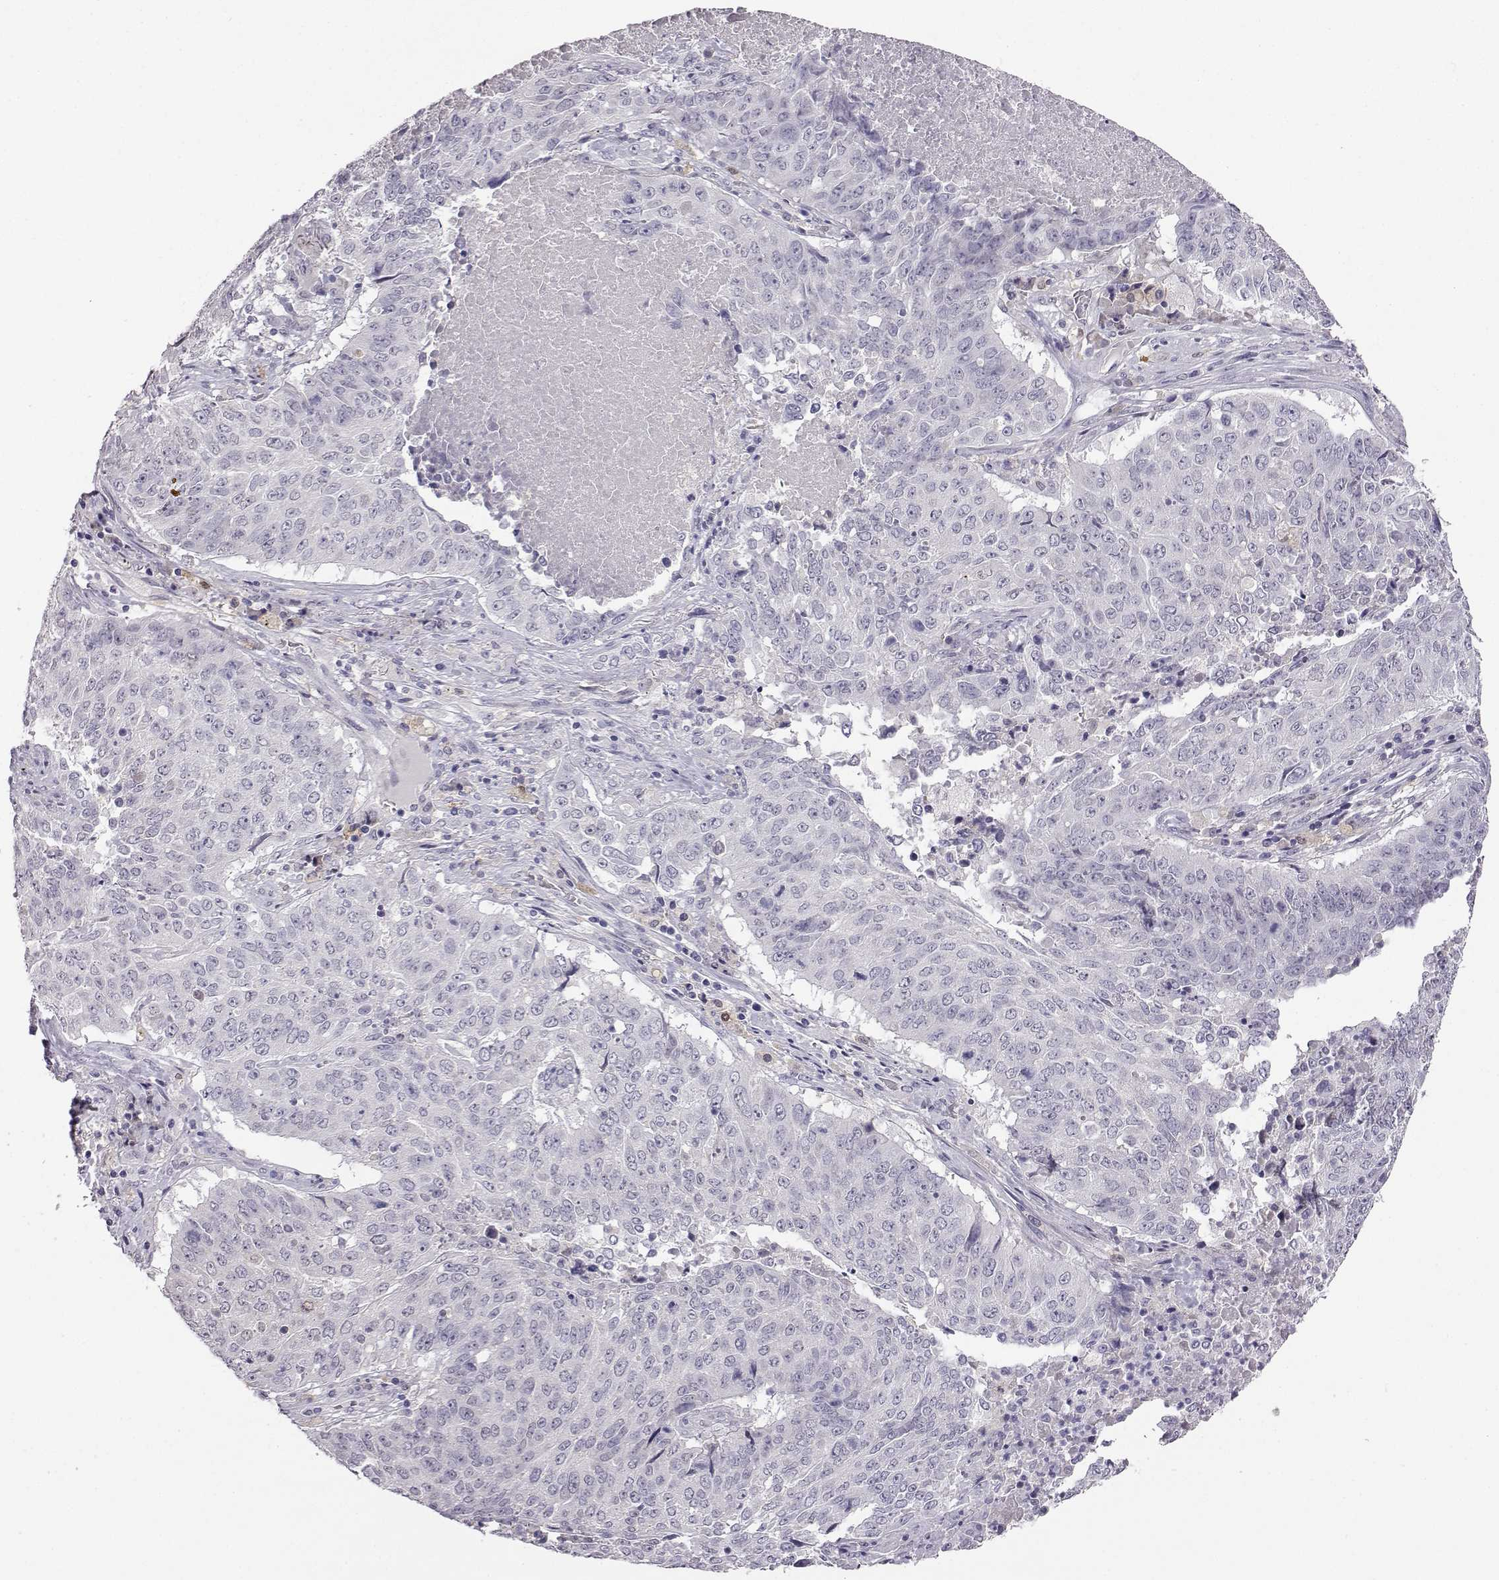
{"staining": {"intensity": "negative", "quantity": "none", "location": "none"}, "tissue": "lung cancer", "cell_type": "Tumor cells", "image_type": "cancer", "snomed": [{"axis": "morphology", "description": "Normal tissue, NOS"}, {"axis": "morphology", "description": "Squamous cell carcinoma, NOS"}, {"axis": "topography", "description": "Bronchus"}, {"axis": "topography", "description": "Lung"}], "caption": "IHC of human lung cancer (squamous cell carcinoma) shows no staining in tumor cells.", "gene": "AKR1B1", "patient": {"sex": "male", "age": 64}}